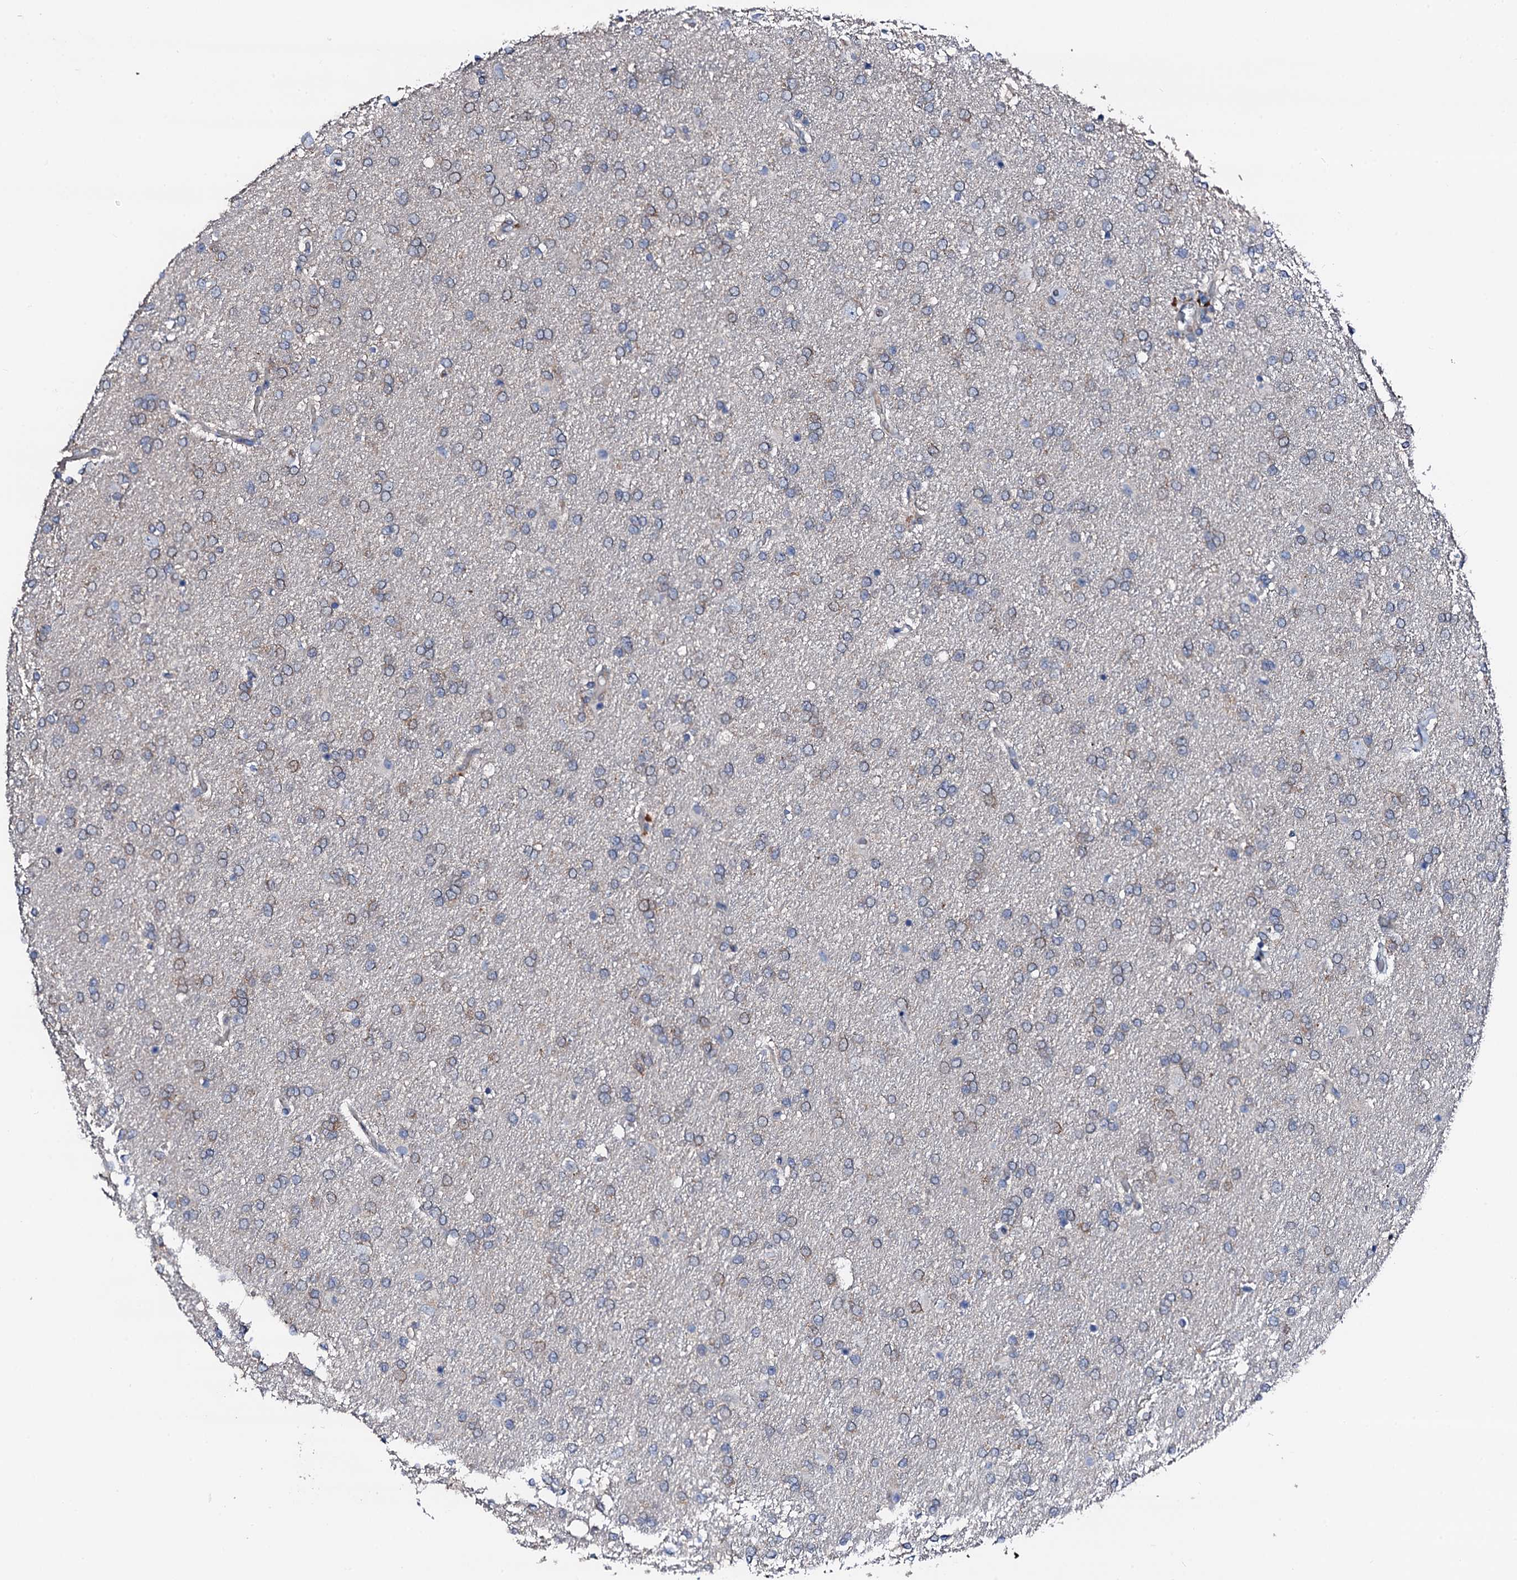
{"staining": {"intensity": "weak", "quantity": "<25%", "location": "cytoplasmic/membranous"}, "tissue": "glioma", "cell_type": "Tumor cells", "image_type": "cancer", "snomed": [{"axis": "morphology", "description": "Glioma, malignant, High grade"}, {"axis": "topography", "description": "Brain"}], "caption": "IHC image of neoplastic tissue: glioma stained with DAB (3,3'-diaminobenzidine) reveals no significant protein positivity in tumor cells. (DAB (3,3'-diaminobenzidine) immunohistochemistry with hematoxylin counter stain).", "gene": "TRAFD1", "patient": {"sex": "male", "age": 72}}